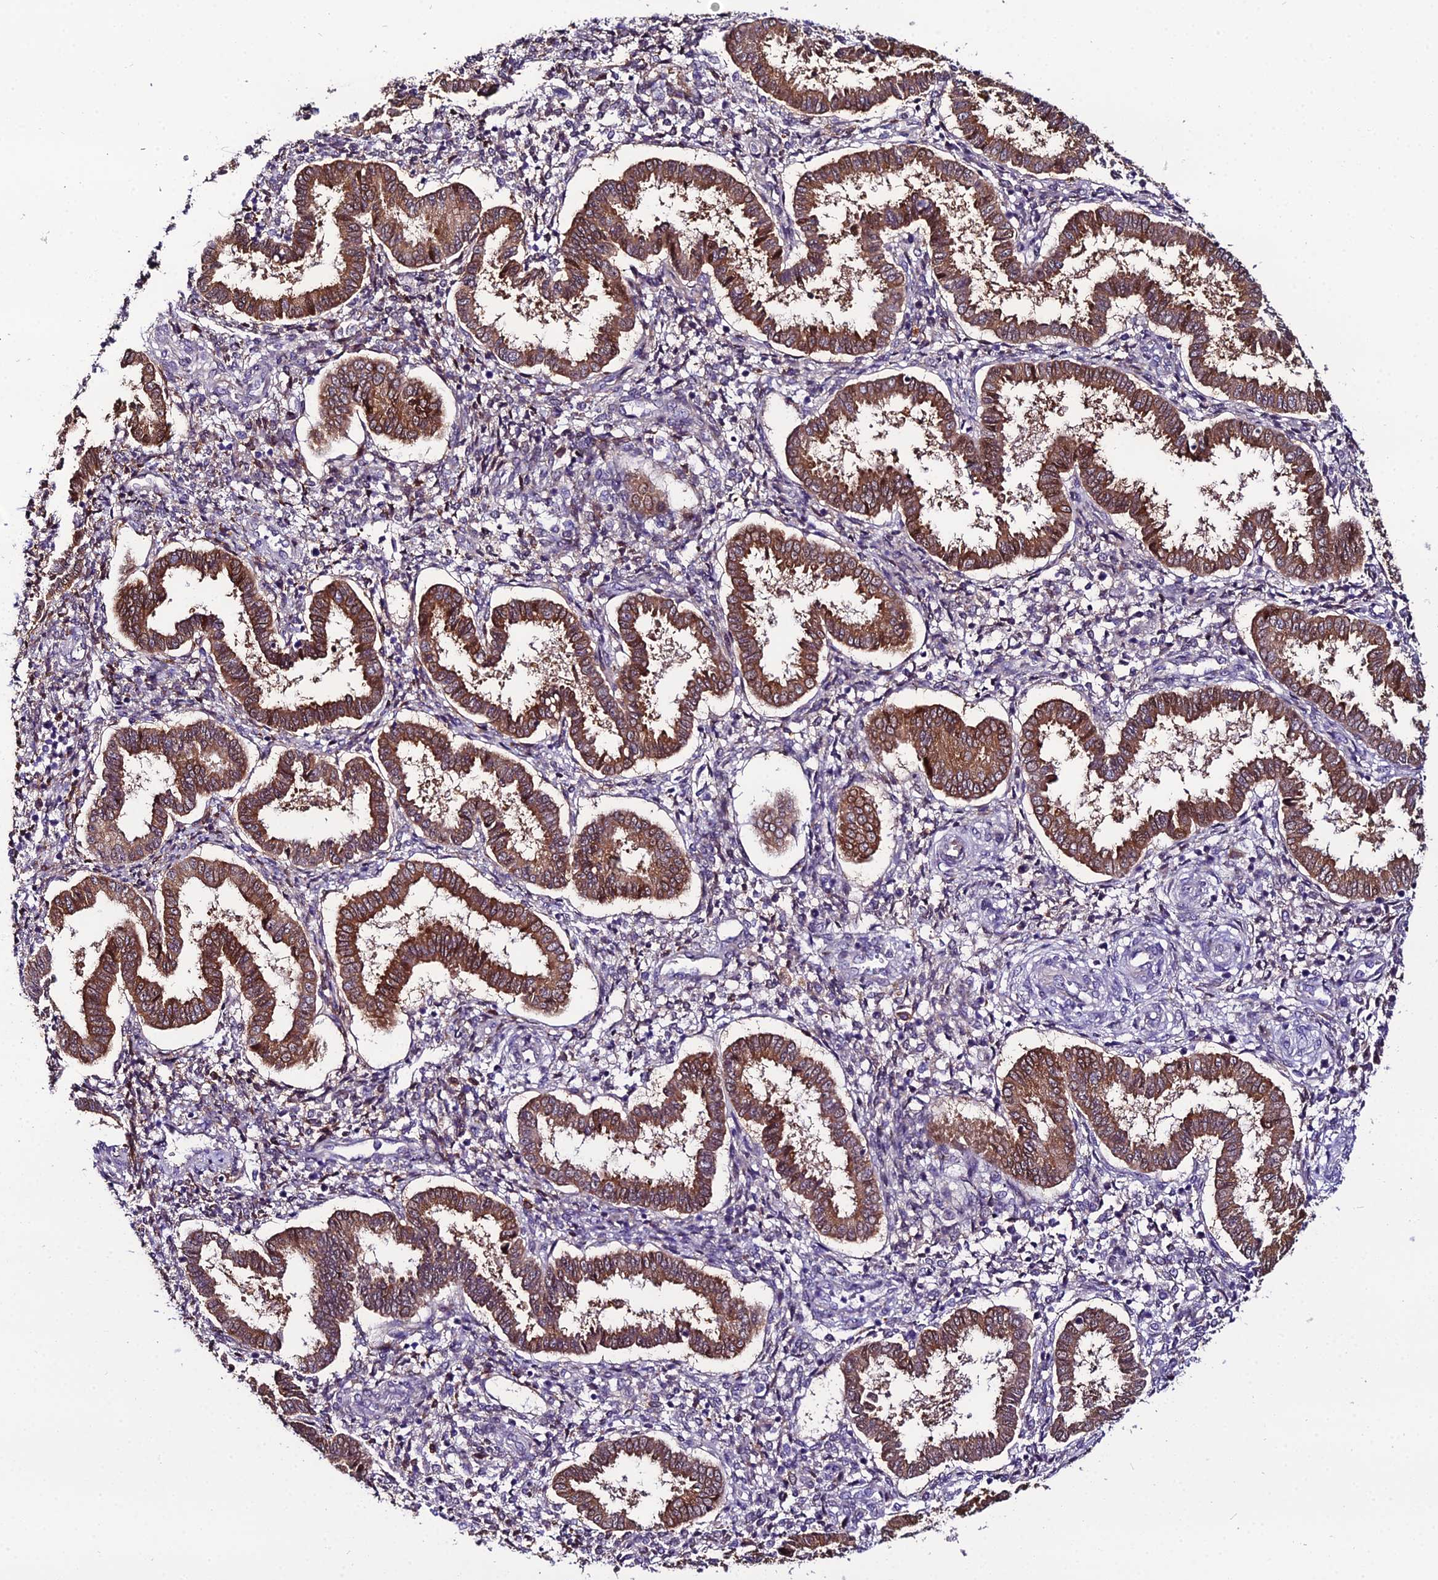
{"staining": {"intensity": "weak", "quantity": "<25%", "location": "cytoplasmic/membranous"}, "tissue": "endometrium", "cell_type": "Cells in endometrial stroma", "image_type": "normal", "snomed": [{"axis": "morphology", "description": "Normal tissue, NOS"}, {"axis": "topography", "description": "Endometrium"}], "caption": "Immunohistochemistry (IHC) of normal endometrium displays no staining in cells in endometrial stroma.", "gene": "MB21D2", "patient": {"sex": "female", "age": 24}}